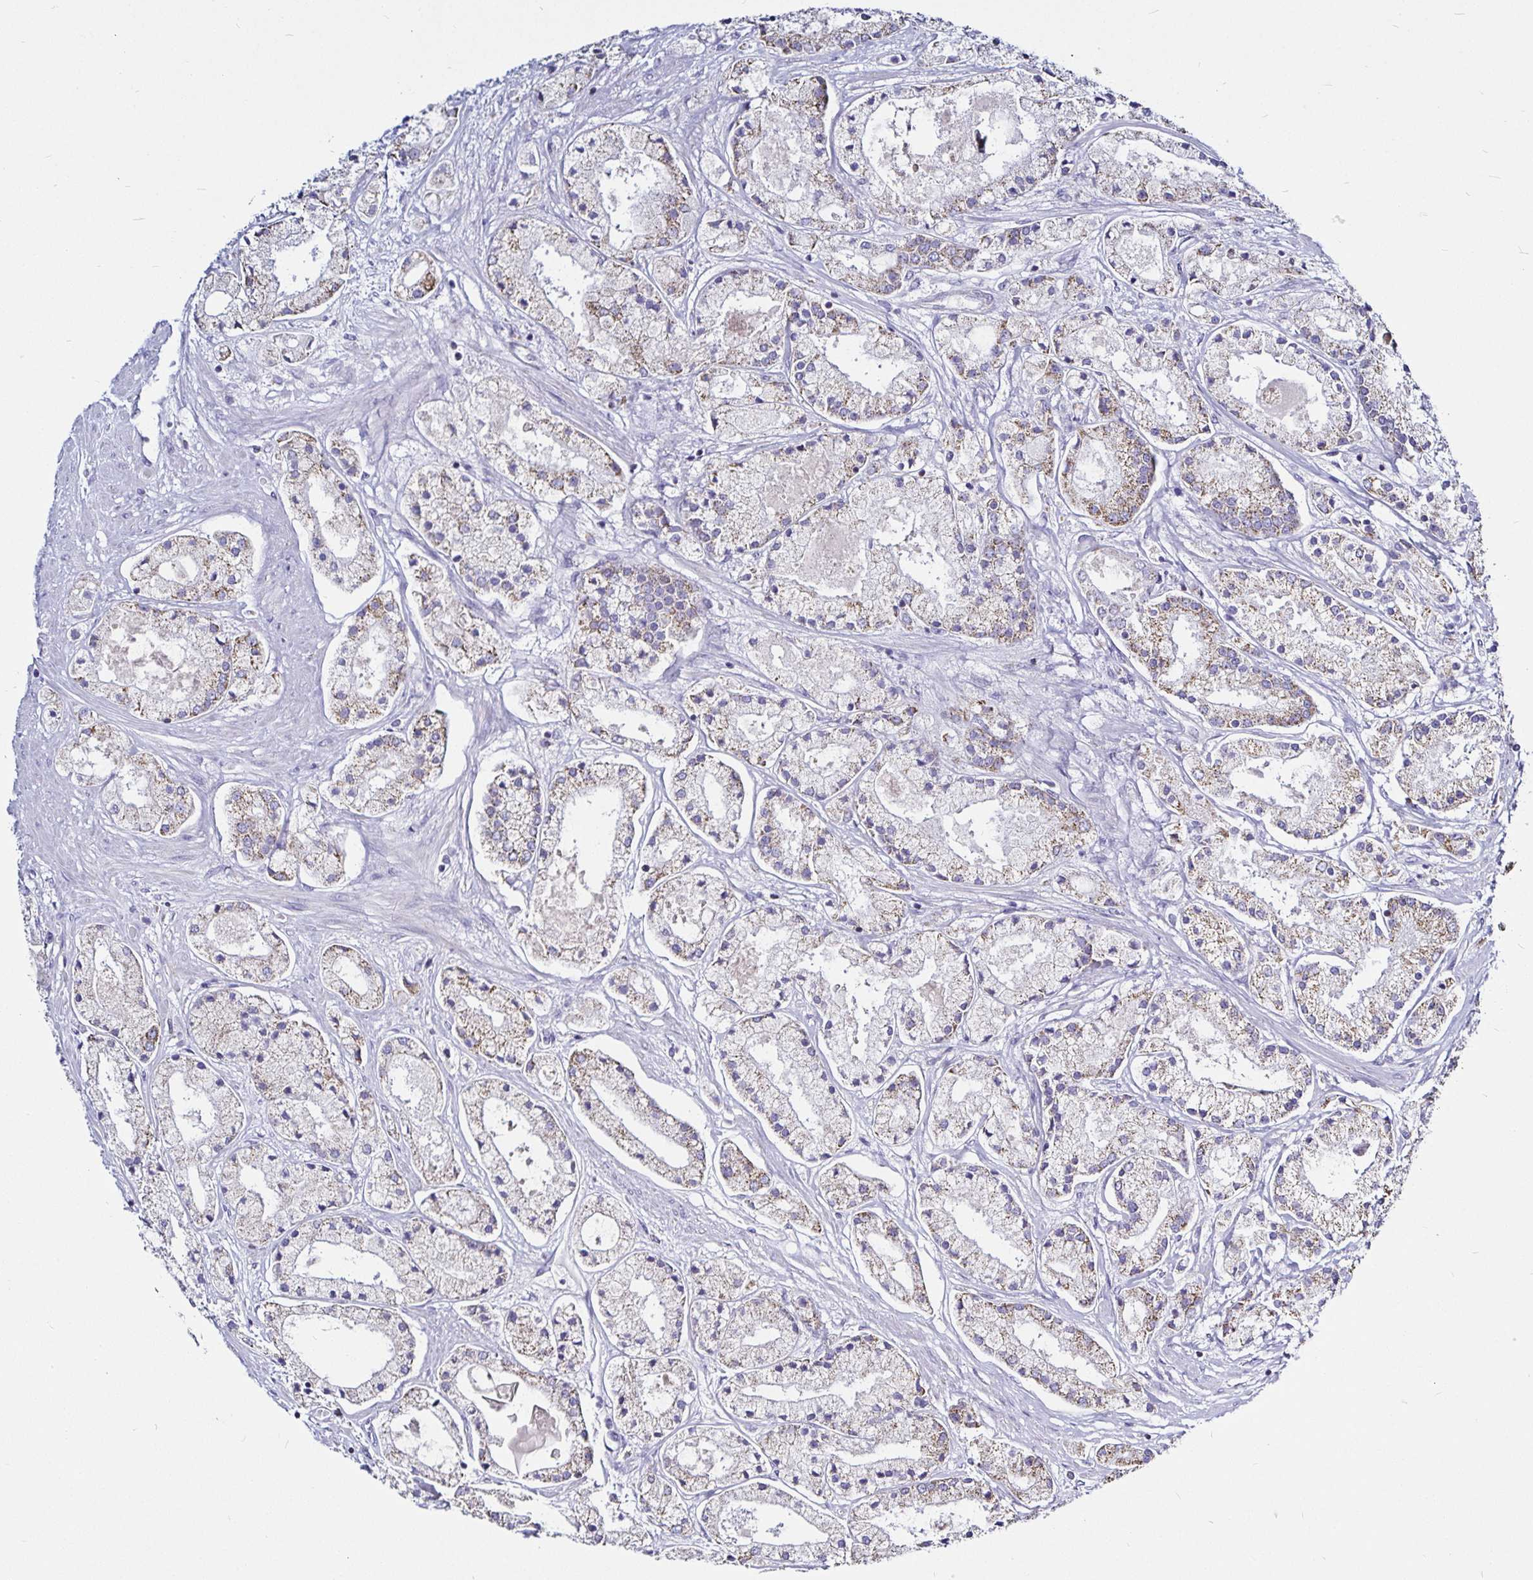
{"staining": {"intensity": "weak", "quantity": ">75%", "location": "cytoplasmic/membranous"}, "tissue": "prostate cancer", "cell_type": "Tumor cells", "image_type": "cancer", "snomed": [{"axis": "morphology", "description": "Adenocarcinoma, High grade"}, {"axis": "topography", "description": "Prostate"}], "caption": "Immunohistochemistry (IHC) of human adenocarcinoma (high-grade) (prostate) displays low levels of weak cytoplasmic/membranous staining in about >75% of tumor cells.", "gene": "PGAM2", "patient": {"sex": "male", "age": 67}}